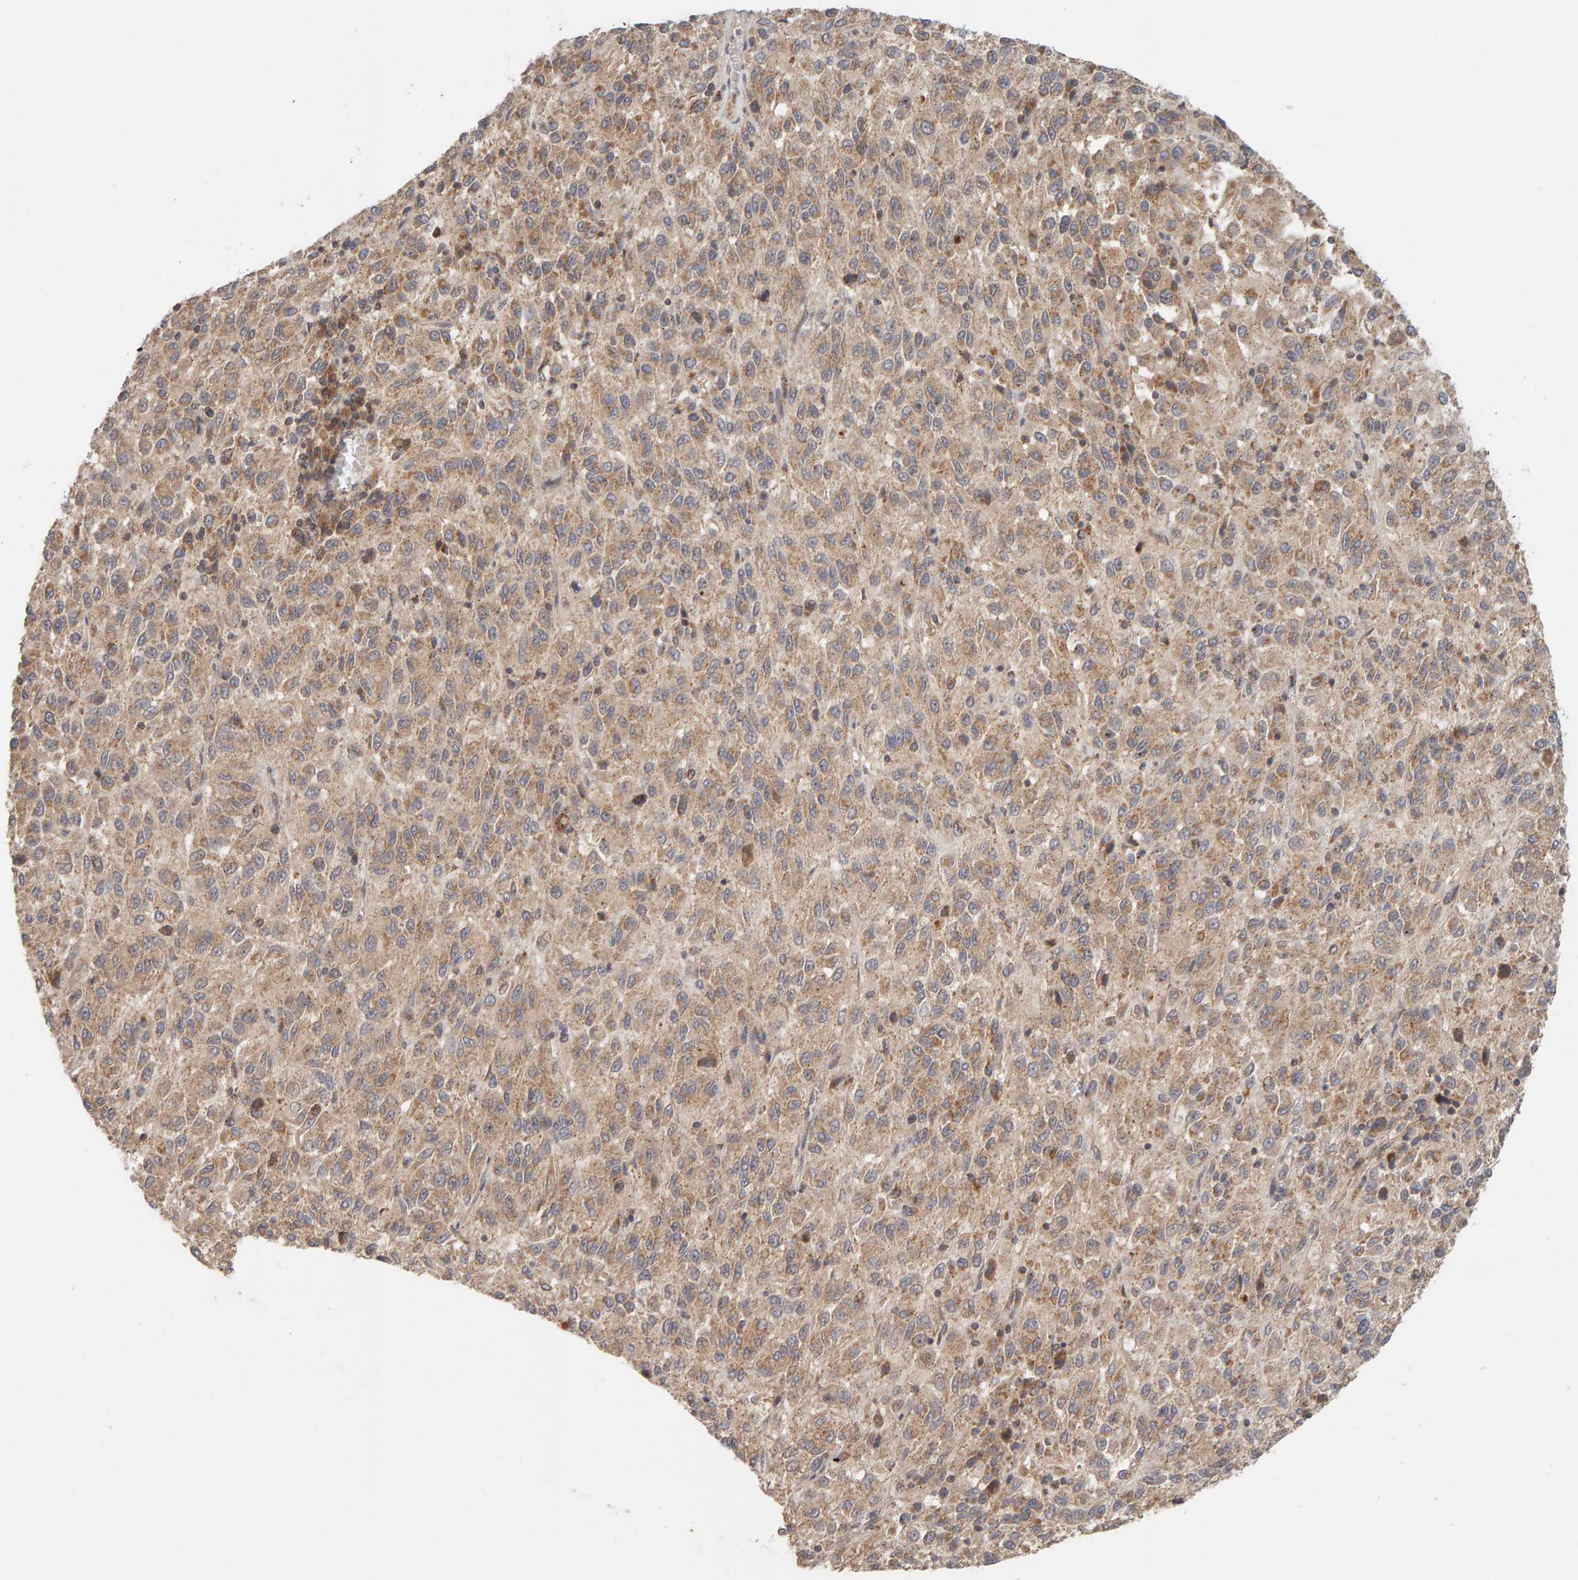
{"staining": {"intensity": "weak", "quantity": ">75%", "location": "cytoplasmic/membranous"}, "tissue": "melanoma", "cell_type": "Tumor cells", "image_type": "cancer", "snomed": [{"axis": "morphology", "description": "Malignant melanoma, Metastatic site"}, {"axis": "topography", "description": "Lung"}], "caption": "A high-resolution image shows IHC staining of malignant melanoma (metastatic site), which shows weak cytoplasmic/membranous staining in about >75% of tumor cells.", "gene": "DNAJC7", "patient": {"sex": "male", "age": 64}}